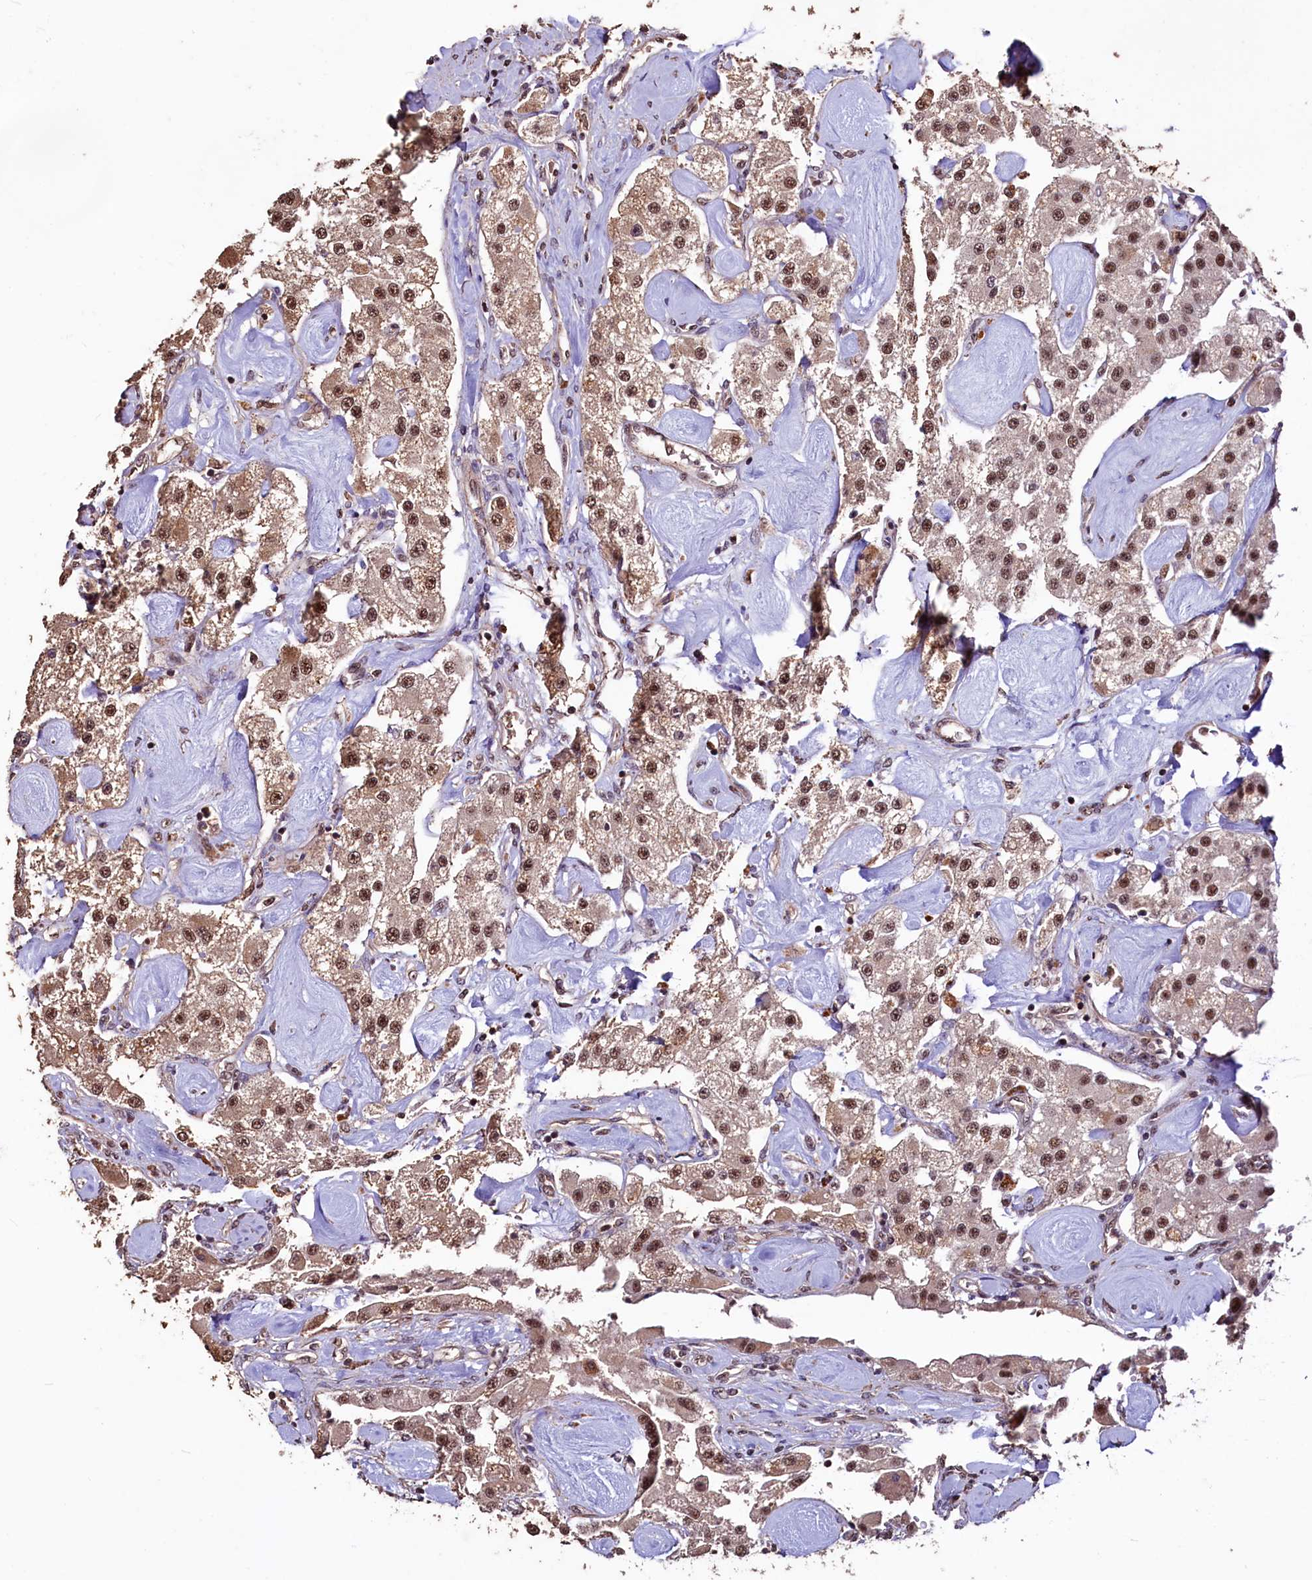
{"staining": {"intensity": "moderate", "quantity": ">75%", "location": "nuclear"}, "tissue": "carcinoid", "cell_type": "Tumor cells", "image_type": "cancer", "snomed": [{"axis": "morphology", "description": "Carcinoid, malignant, NOS"}, {"axis": "topography", "description": "Pancreas"}], "caption": "A medium amount of moderate nuclear staining is present in about >75% of tumor cells in carcinoid (malignant) tissue. (DAB (3,3'-diaminobenzidine) IHC with brightfield microscopy, high magnification).", "gene": "SFSWAP", "patient": {"sex": "male", "age": 41}}